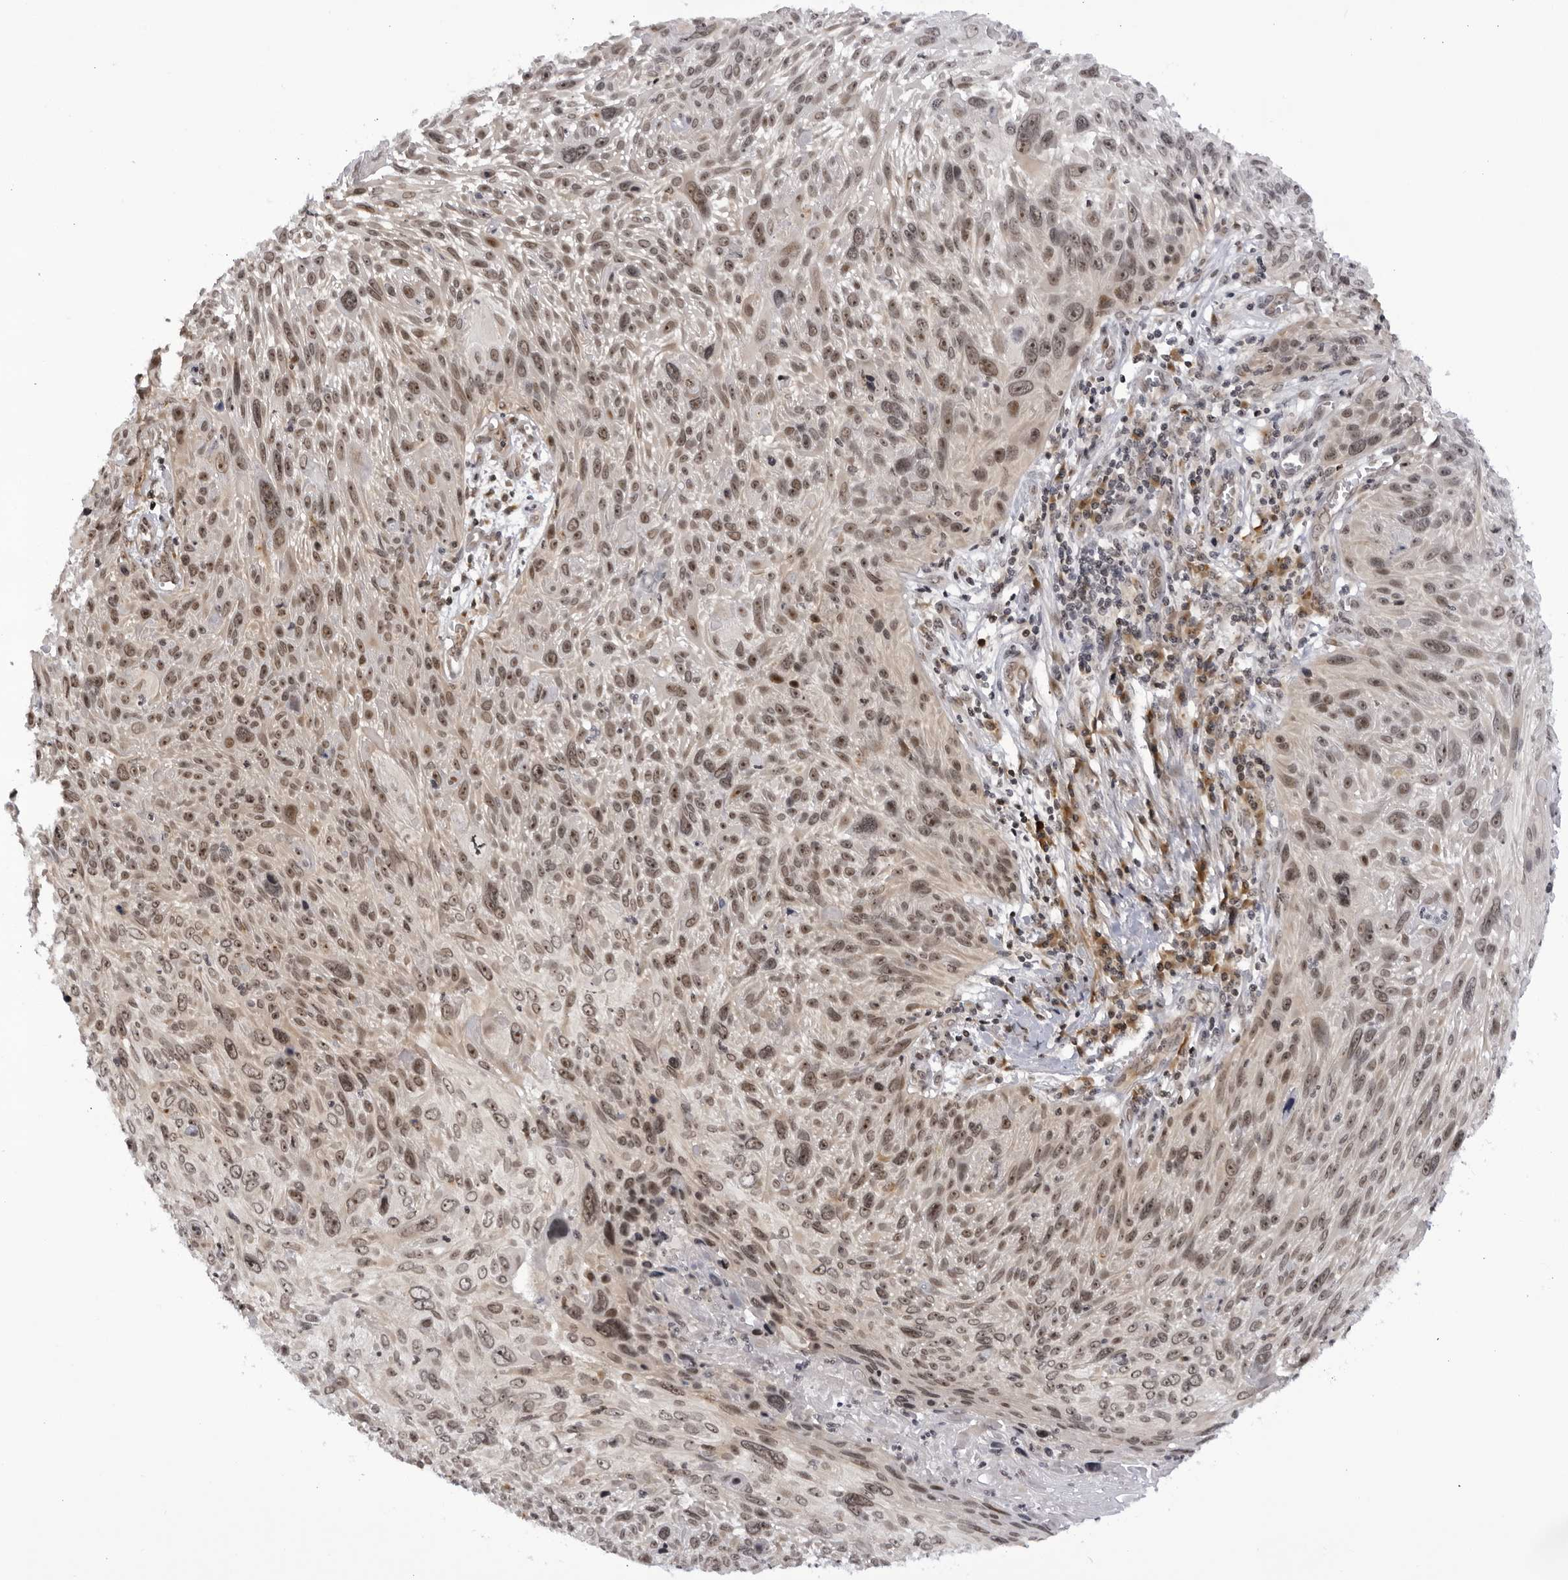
{"staining": {"intensity": "weak", "quantity": ">75%", "location": "nuclear"}, "tissue": "cervical cancer", "cell_type": "Tumor cells", "image_type": "cancer", "snomed": [{"axis": "morphology", "description": "Squamous cell carcinoma, NOS"}, {"axis": "topography", "description": "Cervix"}], "caption": "Cervical cancer tissue shows weak nuclear positivity in about >75% of tumor cells, visualized by immunohistochemistry. The protein of interest is shown in brown color, while the nuclei are stained blue.", "gene": "RASGEF1C", "patient": {"sex": "female", "age": 51}}